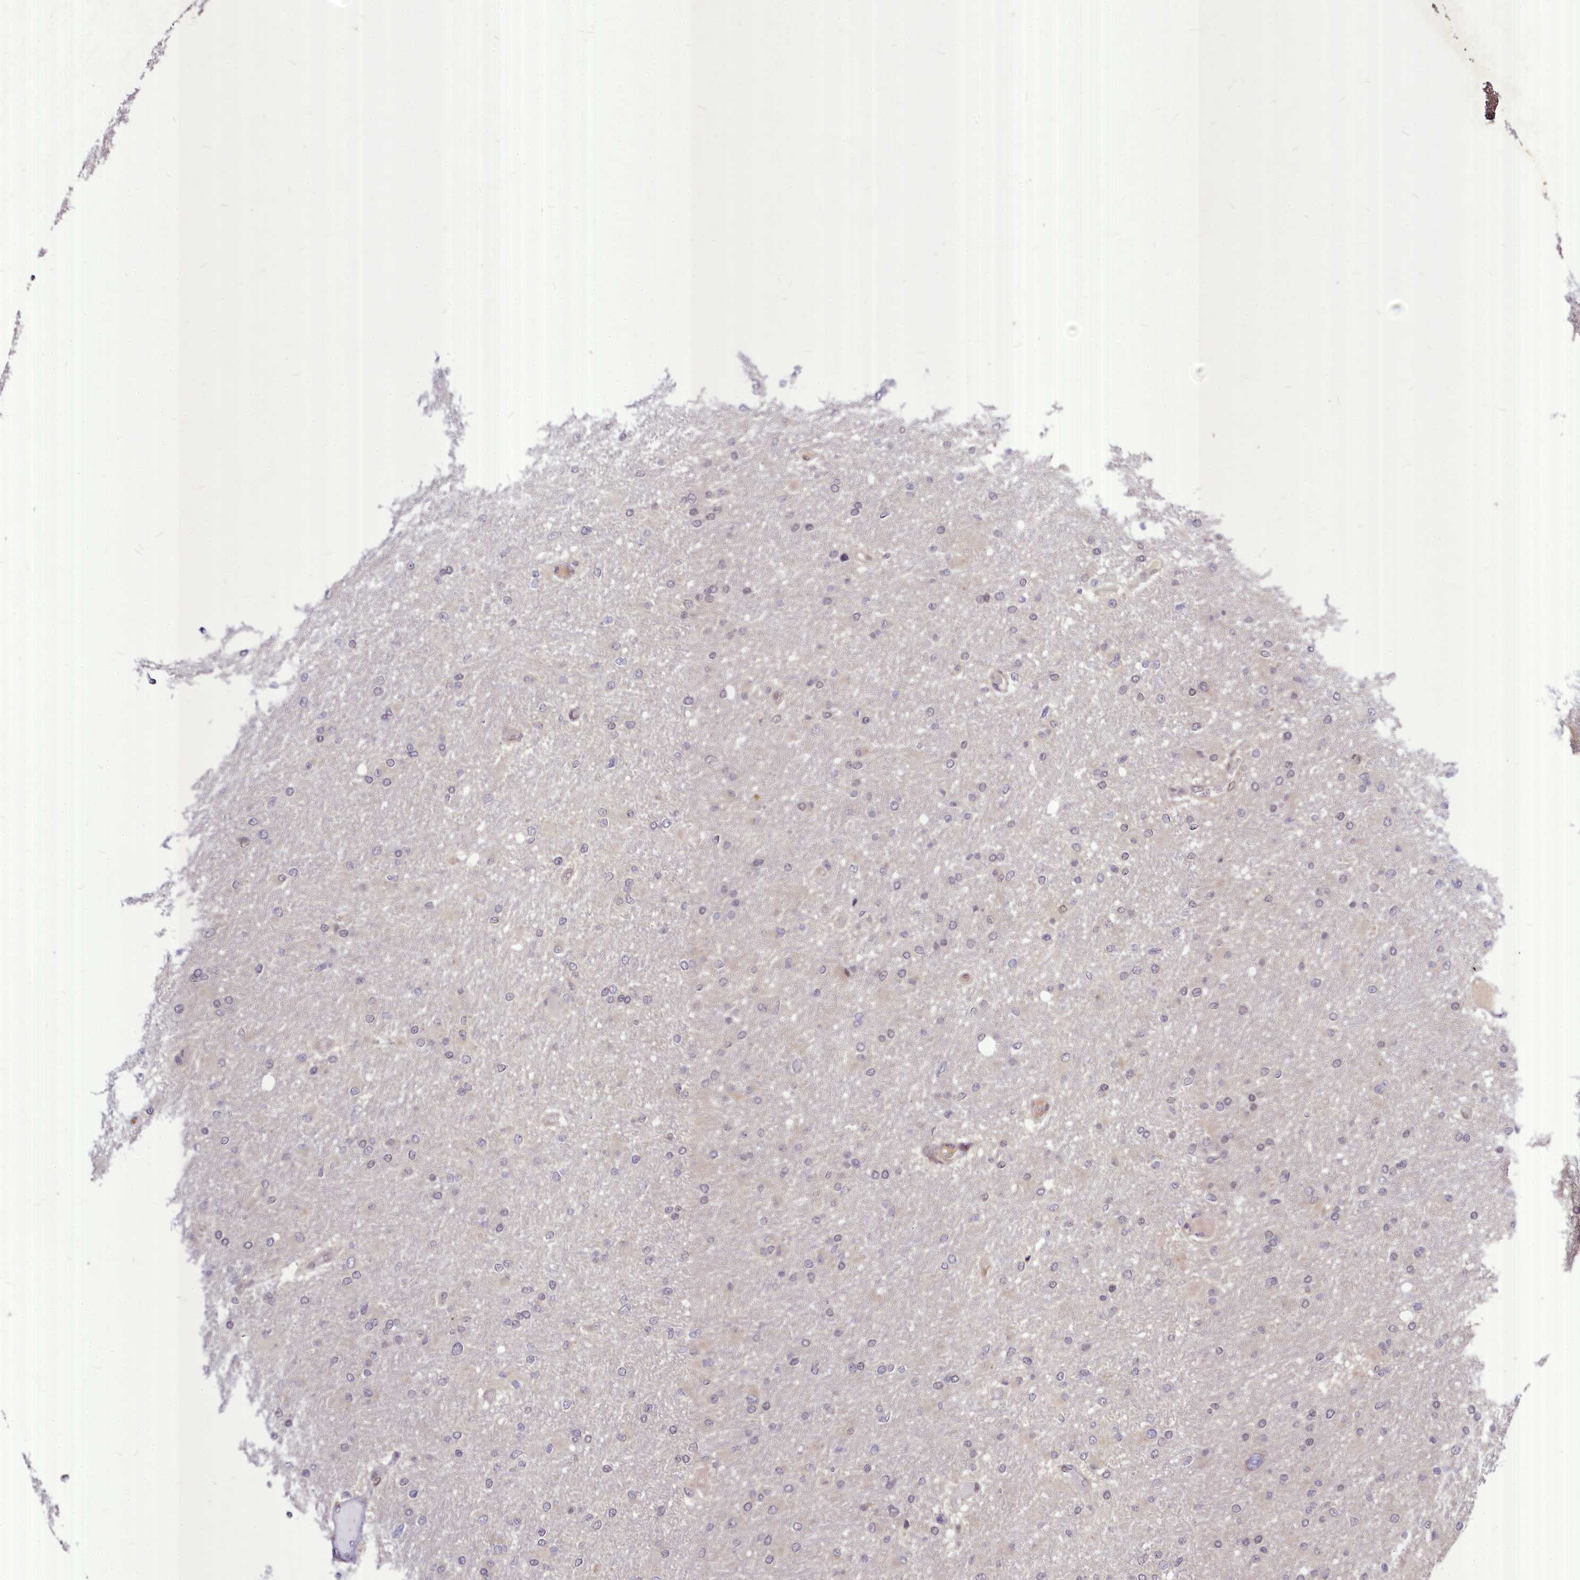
{"staining": {"intensity": "negative", "quantity": "none", "location": "none"}, "tissue": "glioma", "cell_type": "Tumor cells", "image_type": "cancer", "snomed": [{"axis": "morphology", "description": "Glioma, malignant, High grade"}, {"axis": "topography", "description": "Cerebral cortex"}], "caption": "This is a photomicrograph of immunohistochemistry (IHC) staining of glioma, which shows no expression in tumor cells.", "gene": "MAML2", "patient": {"sex": "female", "age": 36}}